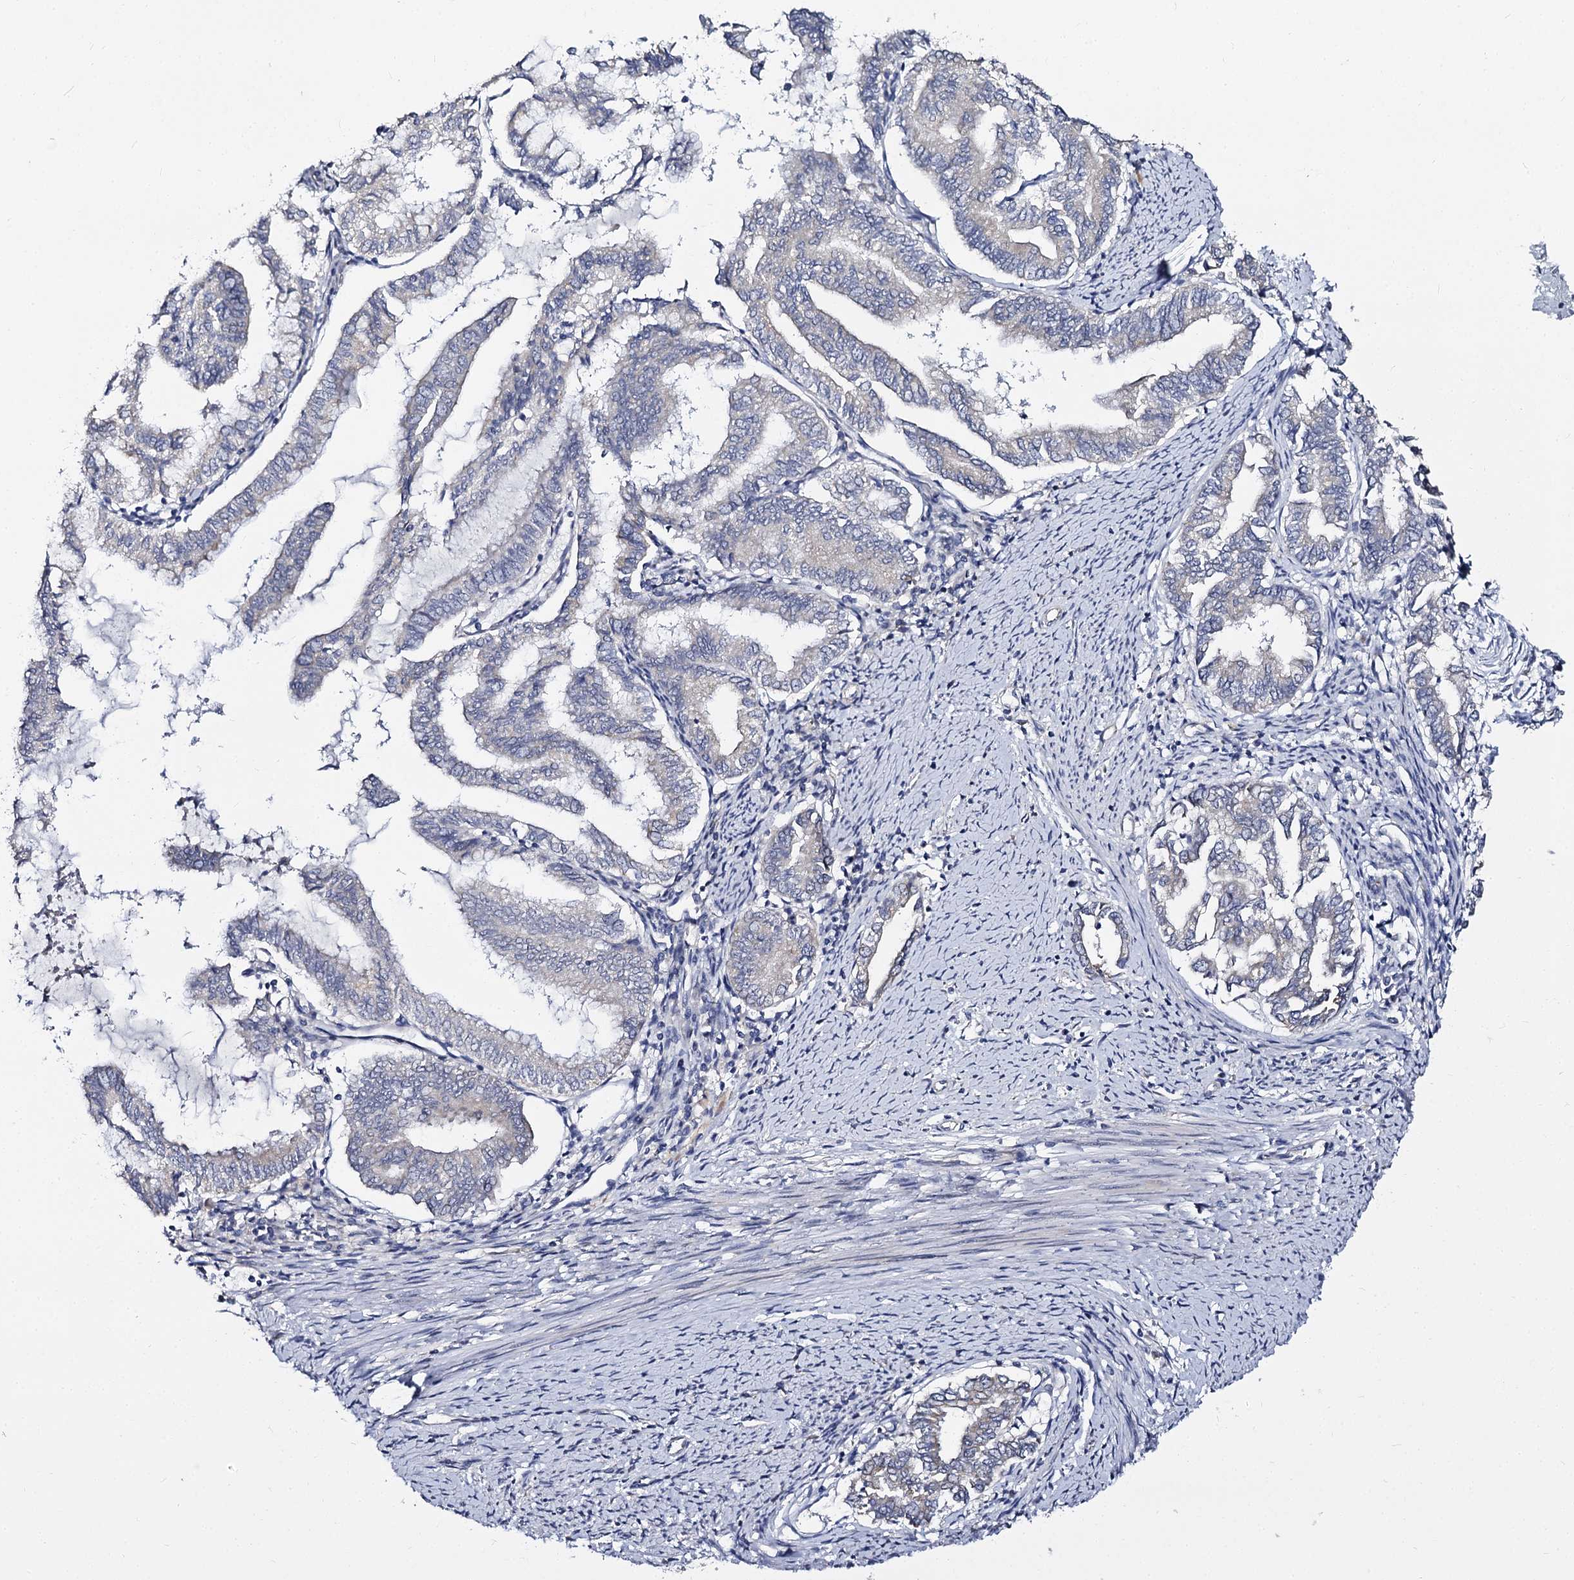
{"staining": {"intensity": "negative", "quantity": "none", "location": "none"}, "tissue": "endometrial cancer", "cell_type": "Tumor cells", "image_type": "cancer", "snomed": [{"axis": "morphology", "description": "Adenocarcinoma, NOS"}, {"axis": "topography", "description": "Endometrium"}], "caption": "Immunohistochemistry (IHC) of endometrial cancer exhibits no positivity in tumor cells.", "gene": "PANX2", "patient": {"sex": "female", "age": 79}}